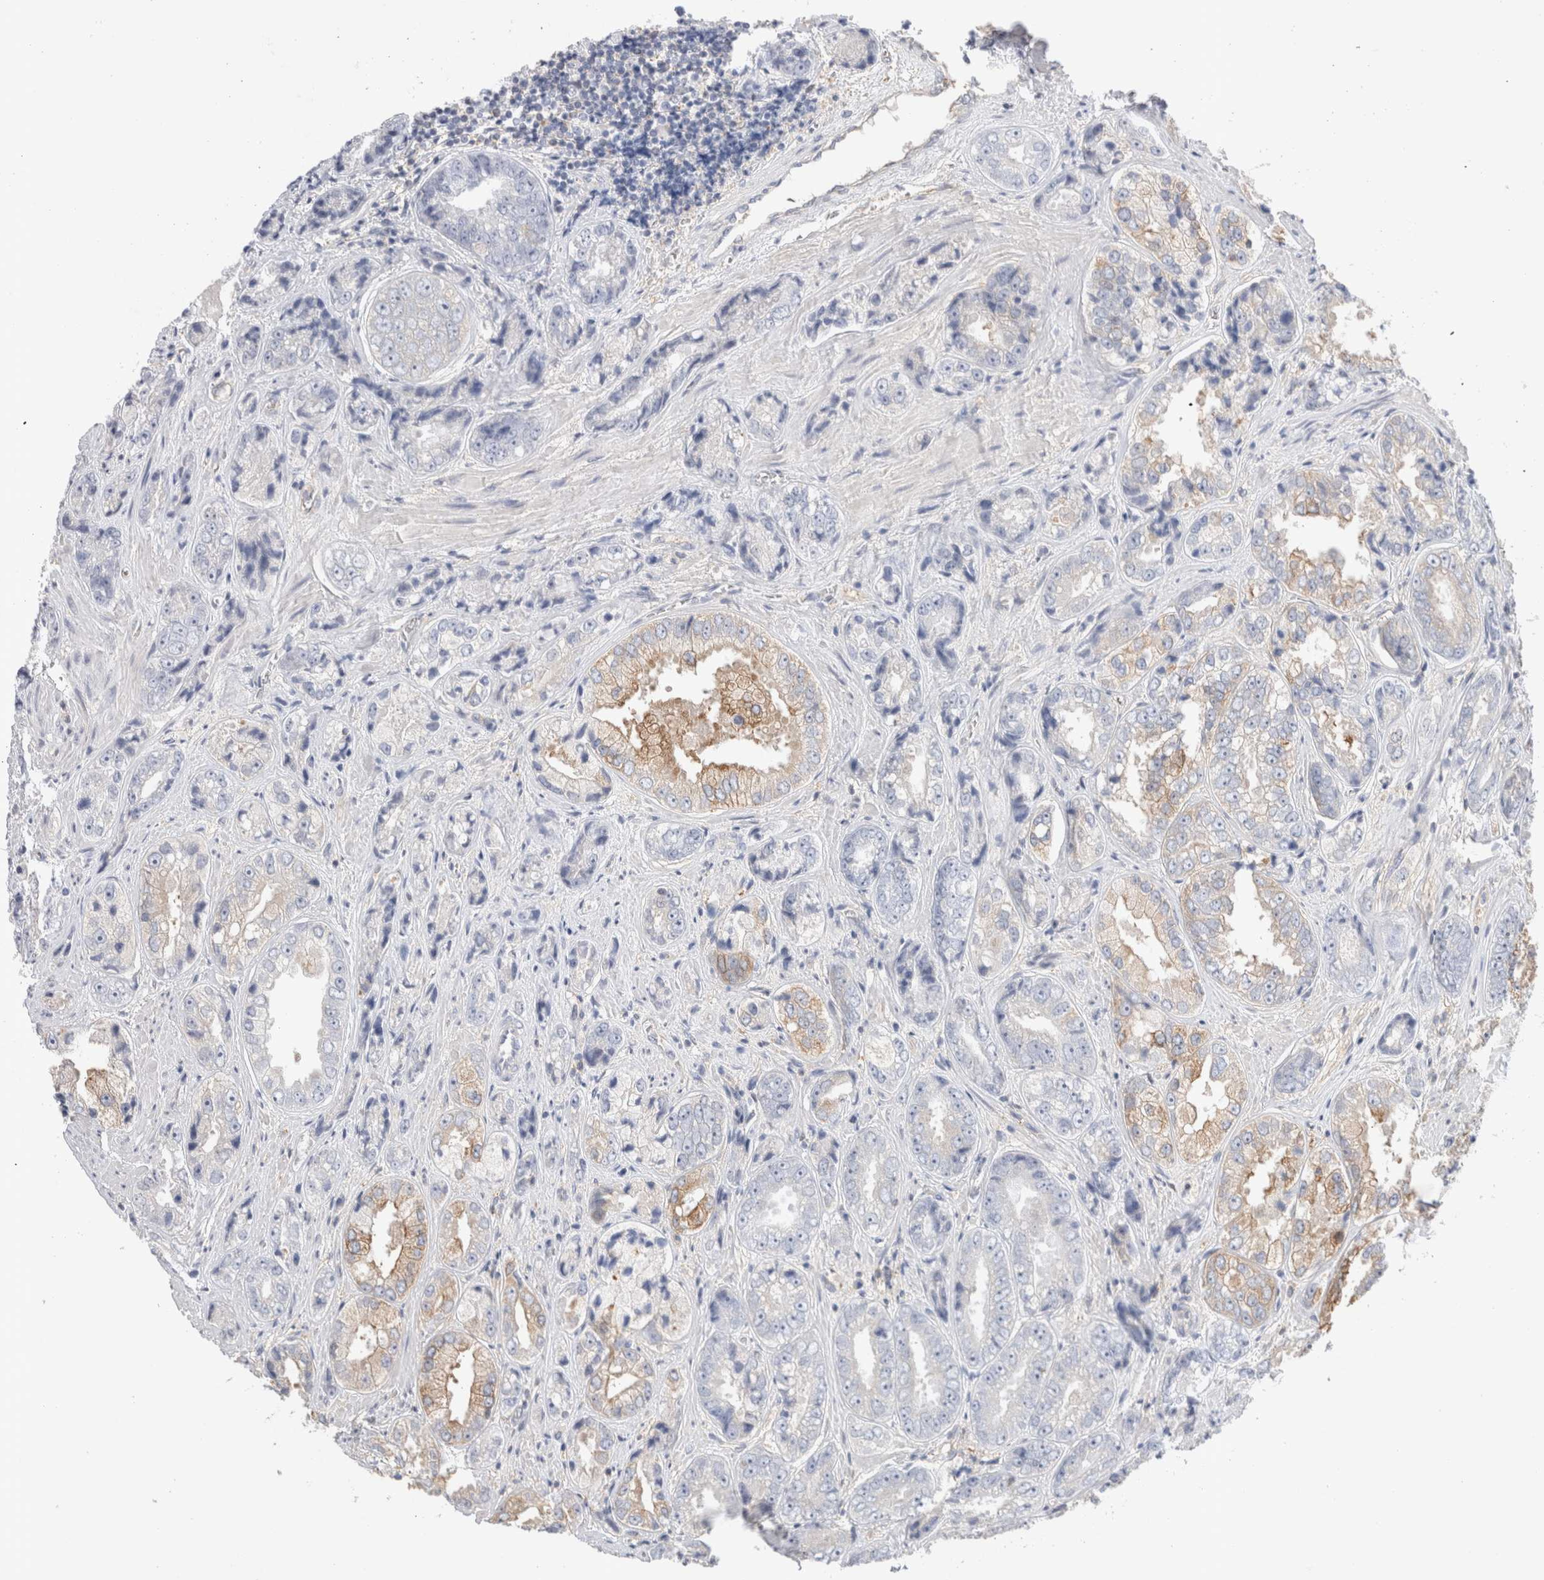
{"staining": {"intensity": "weak", "quantity": "<25%", "location": "cytoplasmic/membranous"}, "tissue": "prostate cancer", "cell_type": "Tumor cells", "image_type": "cancer", "snomed": [{"axis": "morphology", "description": "Adenocarcinoma, High grade"}, {"axis": "topography", "description": "Prostate"}], "caption": "Tumor cells are negative for brown protein staining in prostate cancer.", "gene": "CAPN2", "patient": {"sex": "male", "age": 61}}